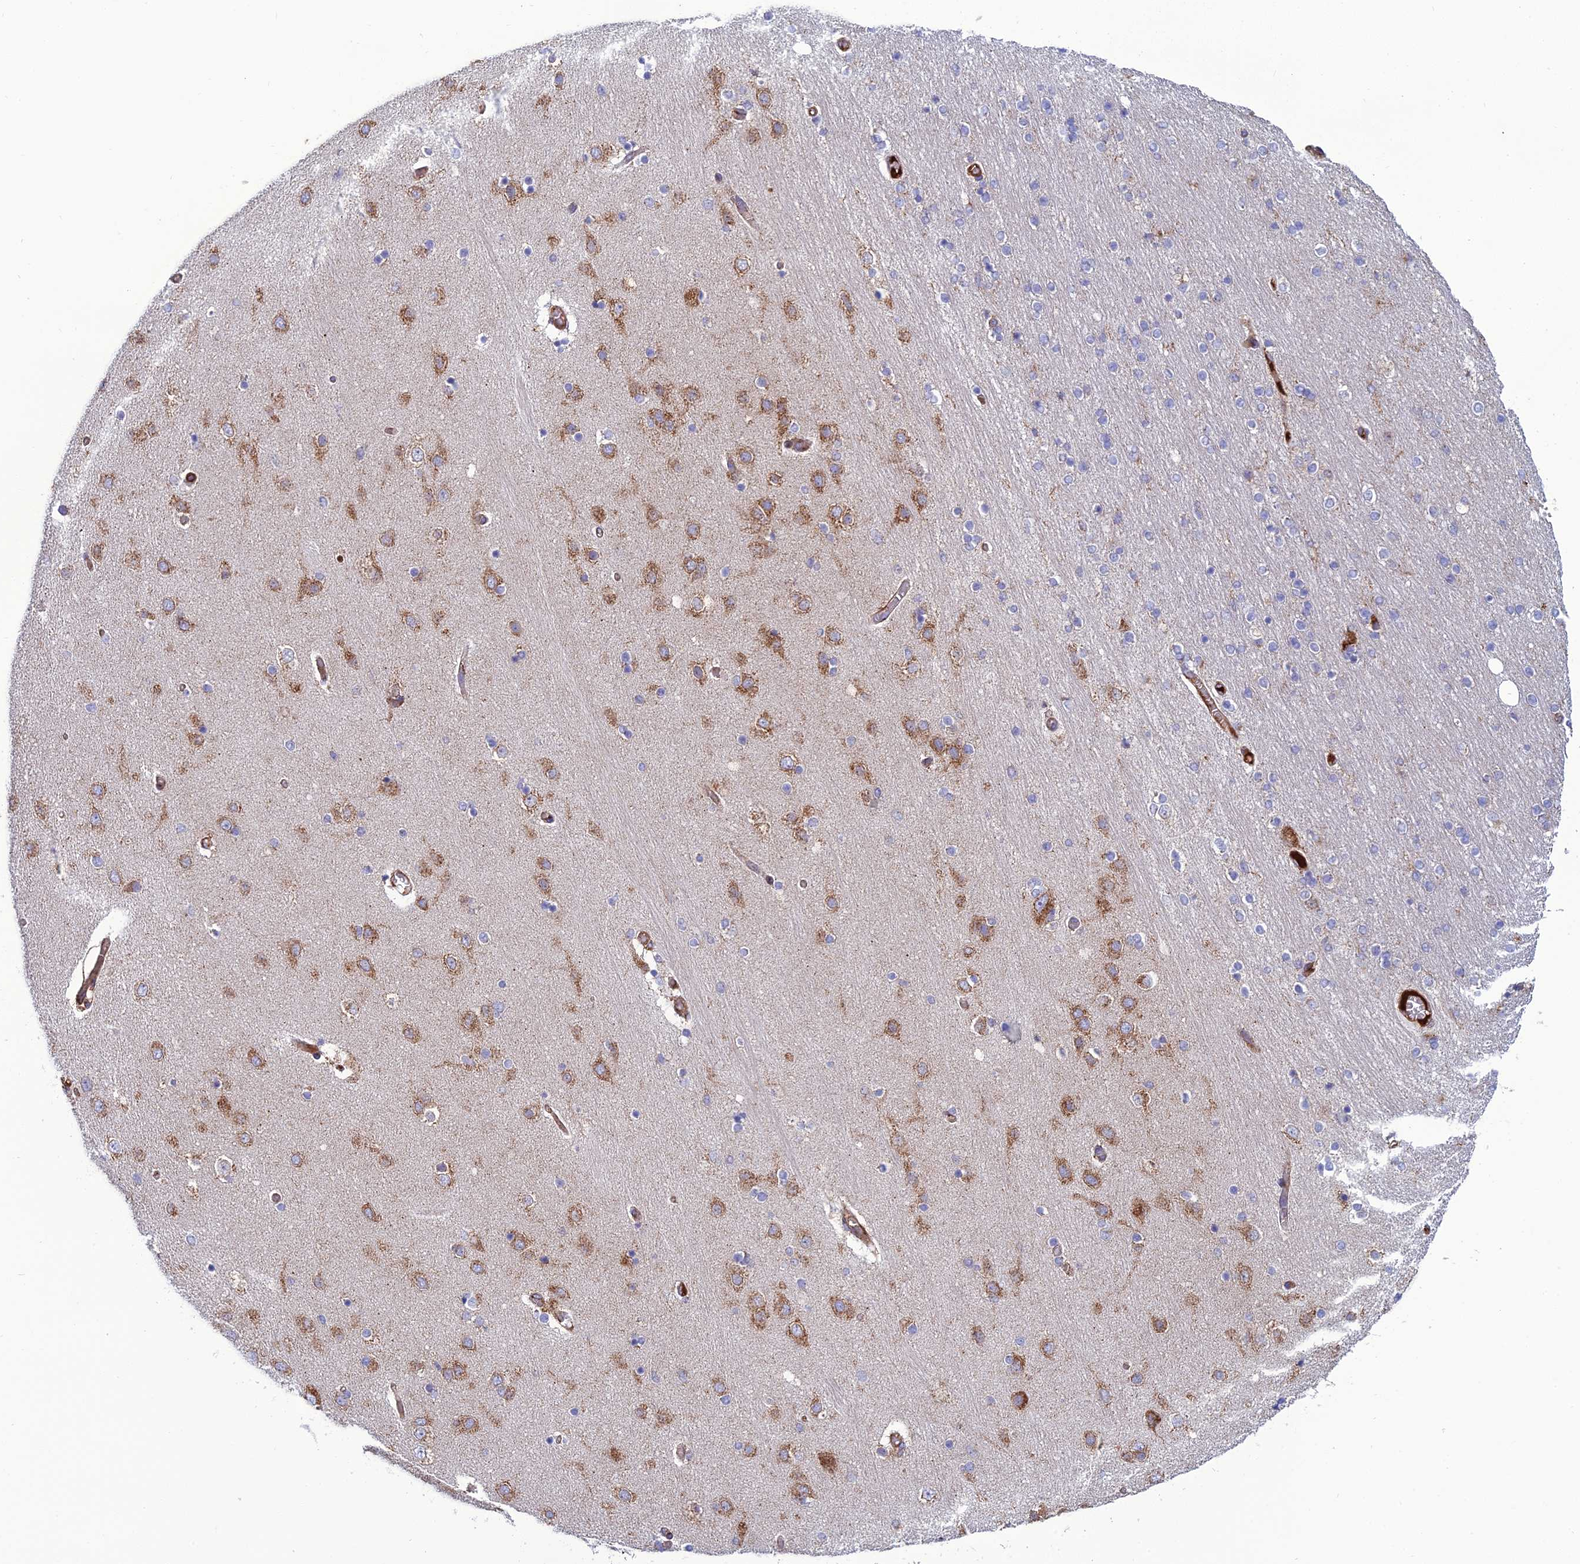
{"staining": {"intensity": "negative", "quantity": "none", "location": "none"}, "tissue": "hippocampus", "cell_type": "Glial cells", "image_type": "normal", "snomed": [{"axis": "morphology", "description": "Normal tissue, NOS"}, {"axis": "topography", "description": "Hippocampus"}], "caption": "Immunohistochemical staining of normal hippocampus demonstrates no significant expression in glial cells.", "gene": "LNPEP", "patient": {"sex": "female", "age": 54}}